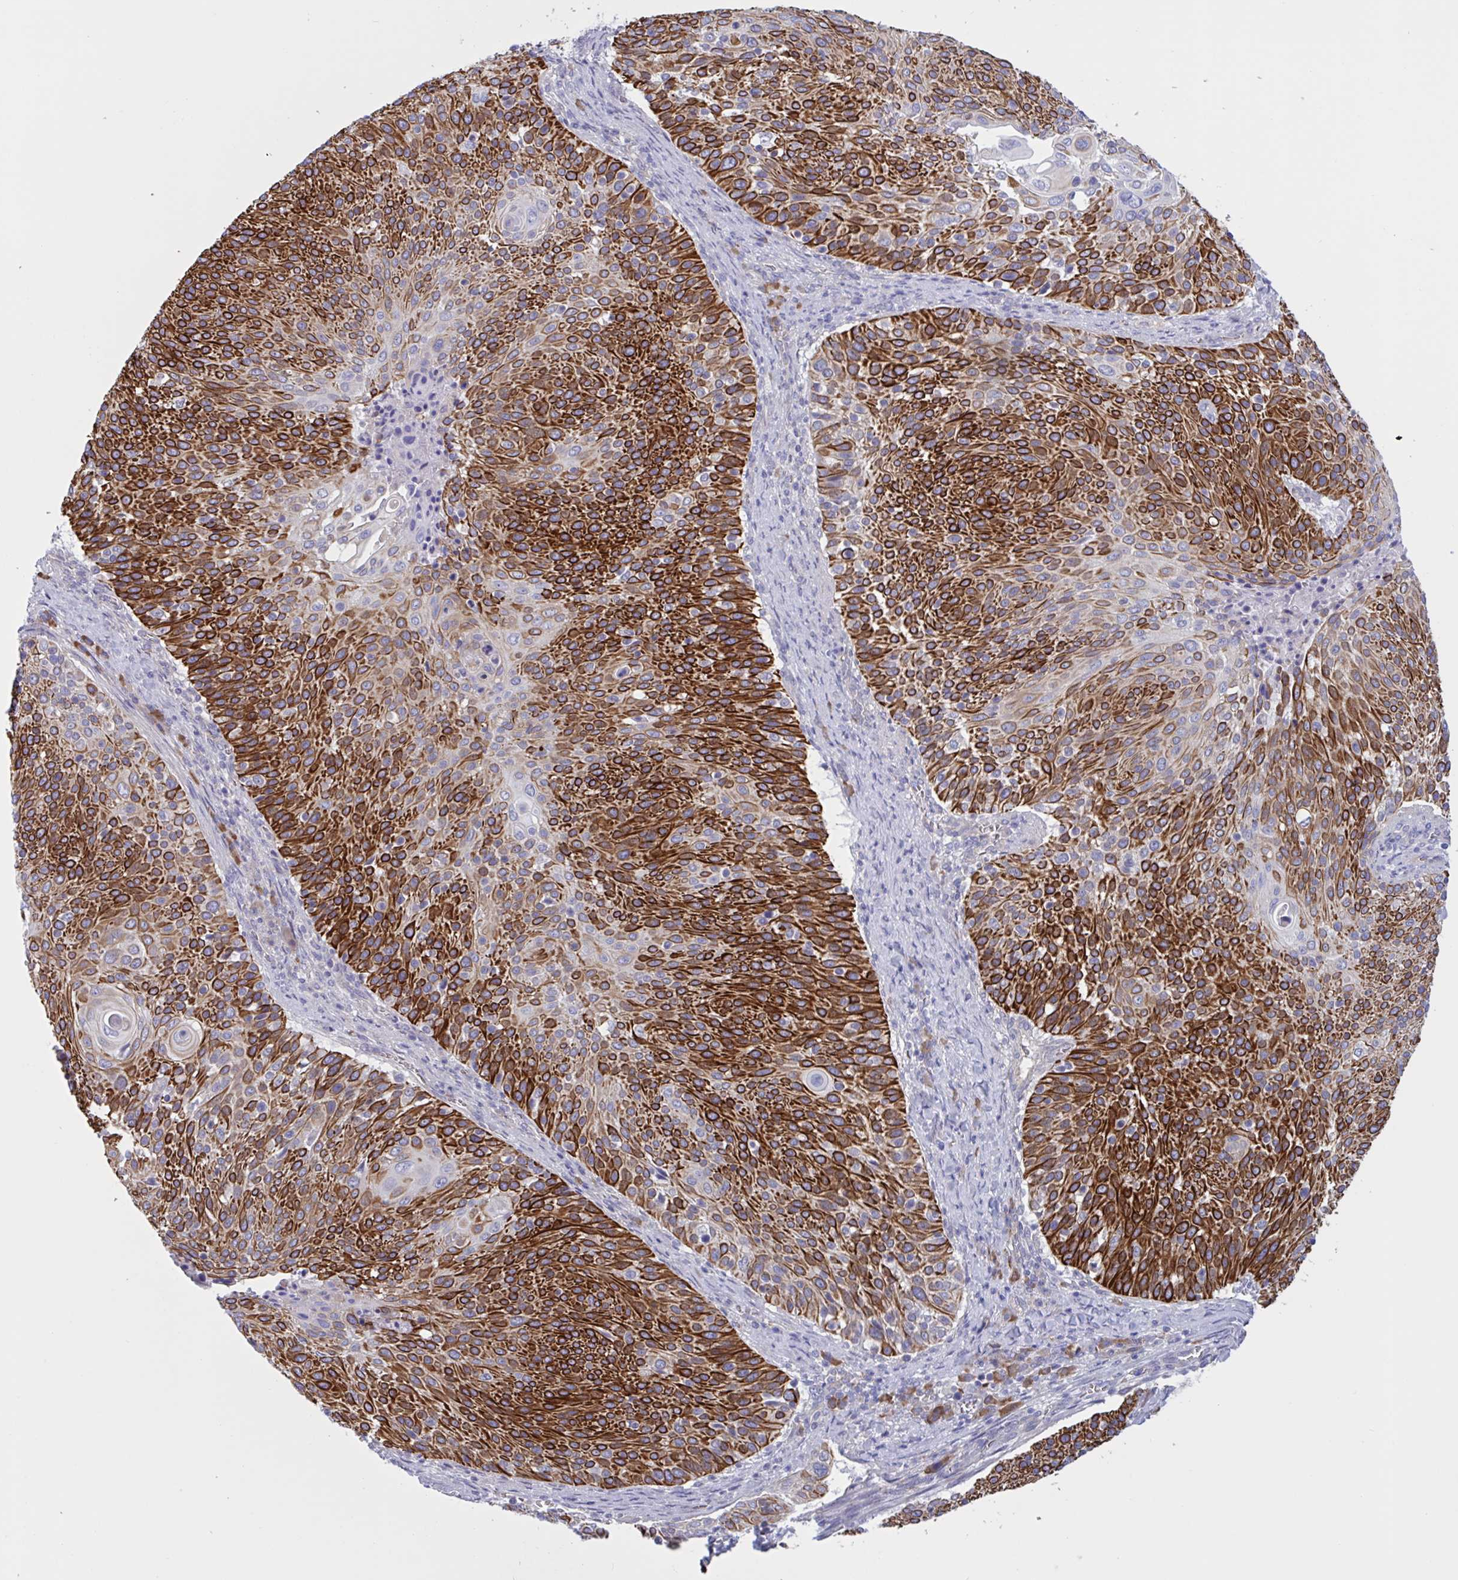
{"staining": {"intensity": "strong", "quantity": "25%-75%", "location": "cytoplasmic/membranous"}, "tissue": "cervical cancer", "cell_type": "Tumor cells", "image_type": "cancer", "snomed": [{"axis": "morphology", "description": "Squamous cell carcinoma, NOS"}, {"axis": "topography", "description": "Cervix"}], "caption": "The immunohistochemical stain labels strong cytoplasmic/membranous staining in tumor cells of cervical cancer tissue.", "gene": "SLC66A1", "patient": {"sex": "female", "age": 31}}